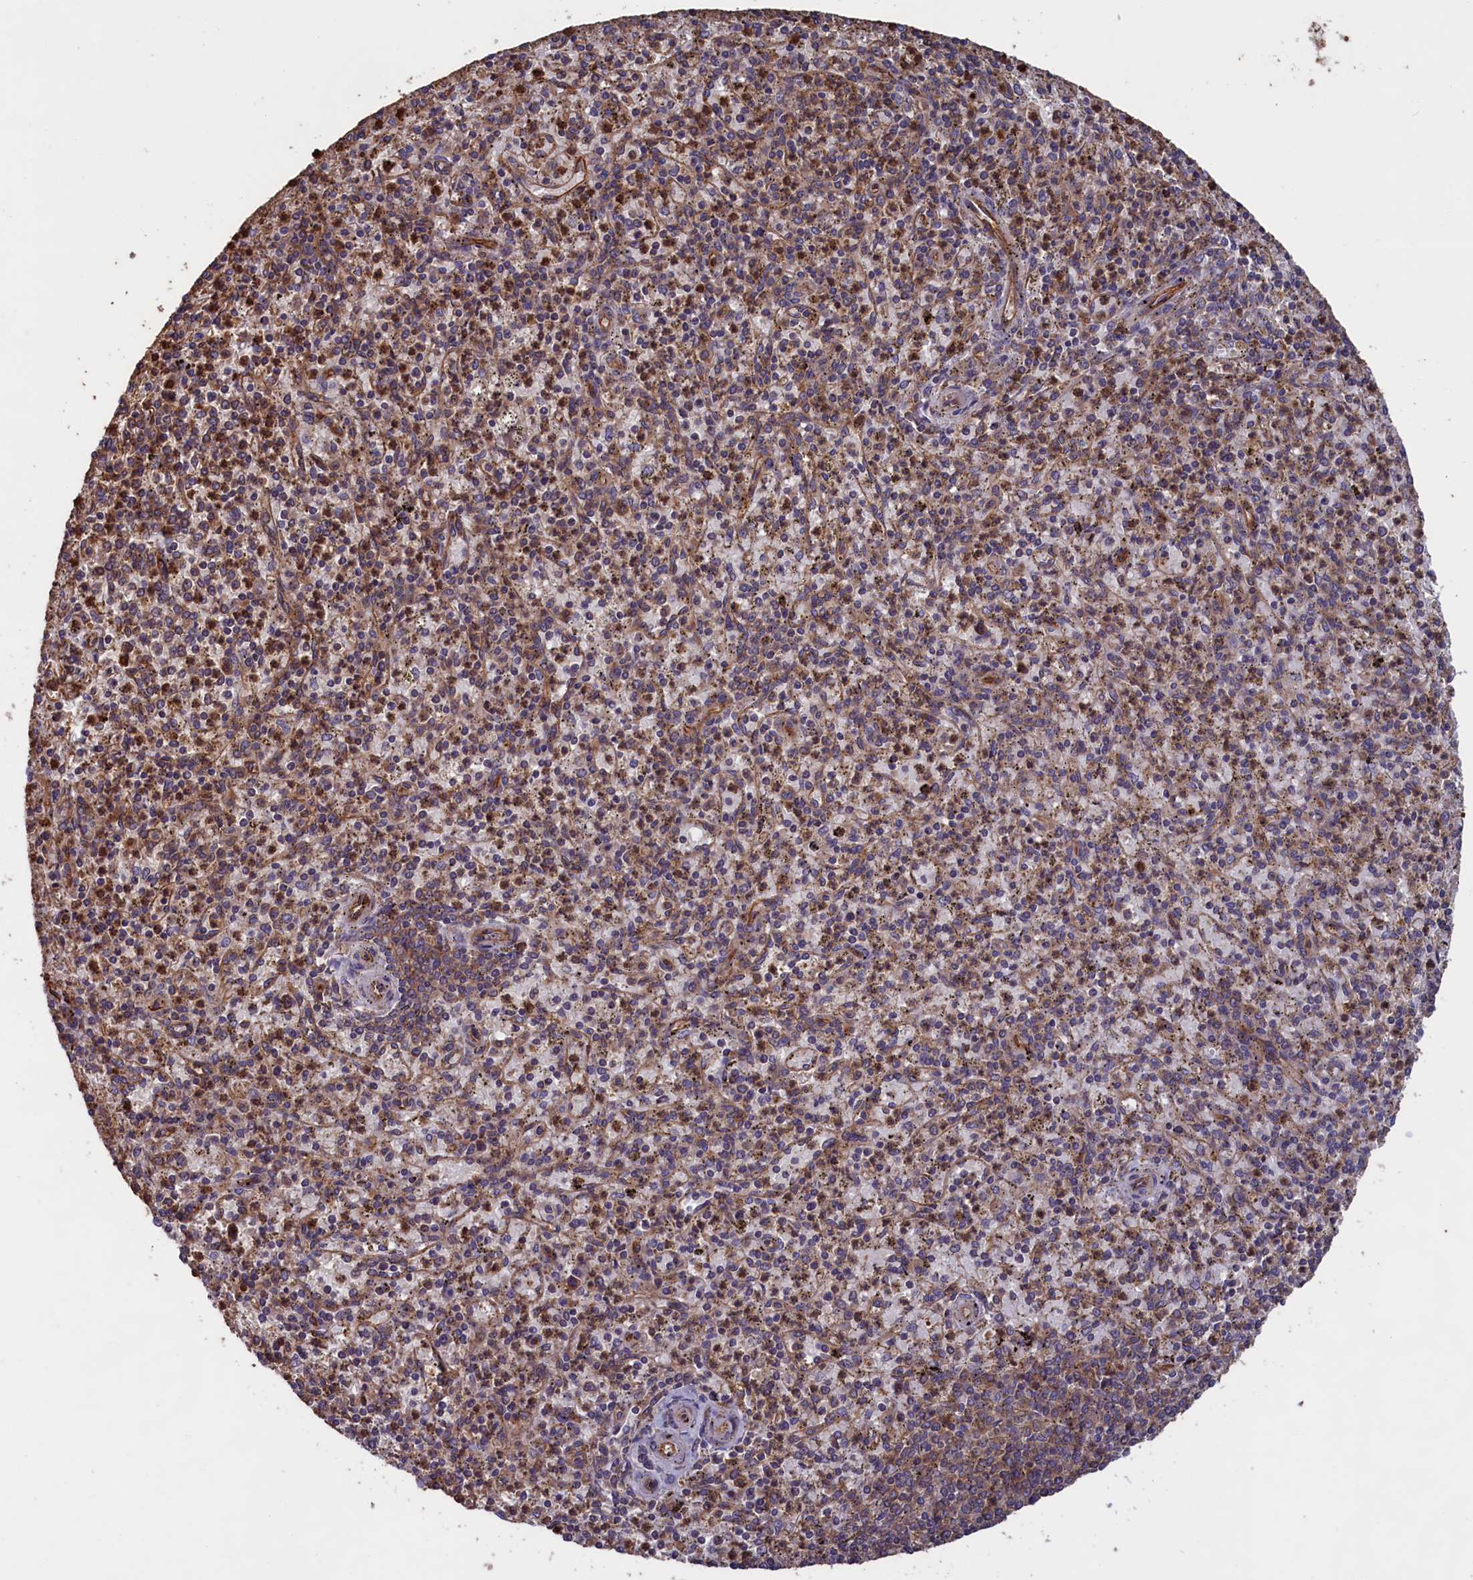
{"staining": {"intensity": "moderate", "quantity": "<25%", "location": "cytoplasmic/membranous"}, "tissue": "spleen", "cell_type": "Cells in red pulp", "image_type": "normal", "snomed": [{"axis": "morphology", "description": "Normal tissue, NOS"}, {"axis": "topography", "description": "Spleen"}], "caption": "A low amount of moderate cytoplasmic/membranous positivity is identified in approximately <25% of cells in red pulp in unremarkable spleen.", "gene": "CCDC124", "patient": {"sex": "male", "age": 72}}